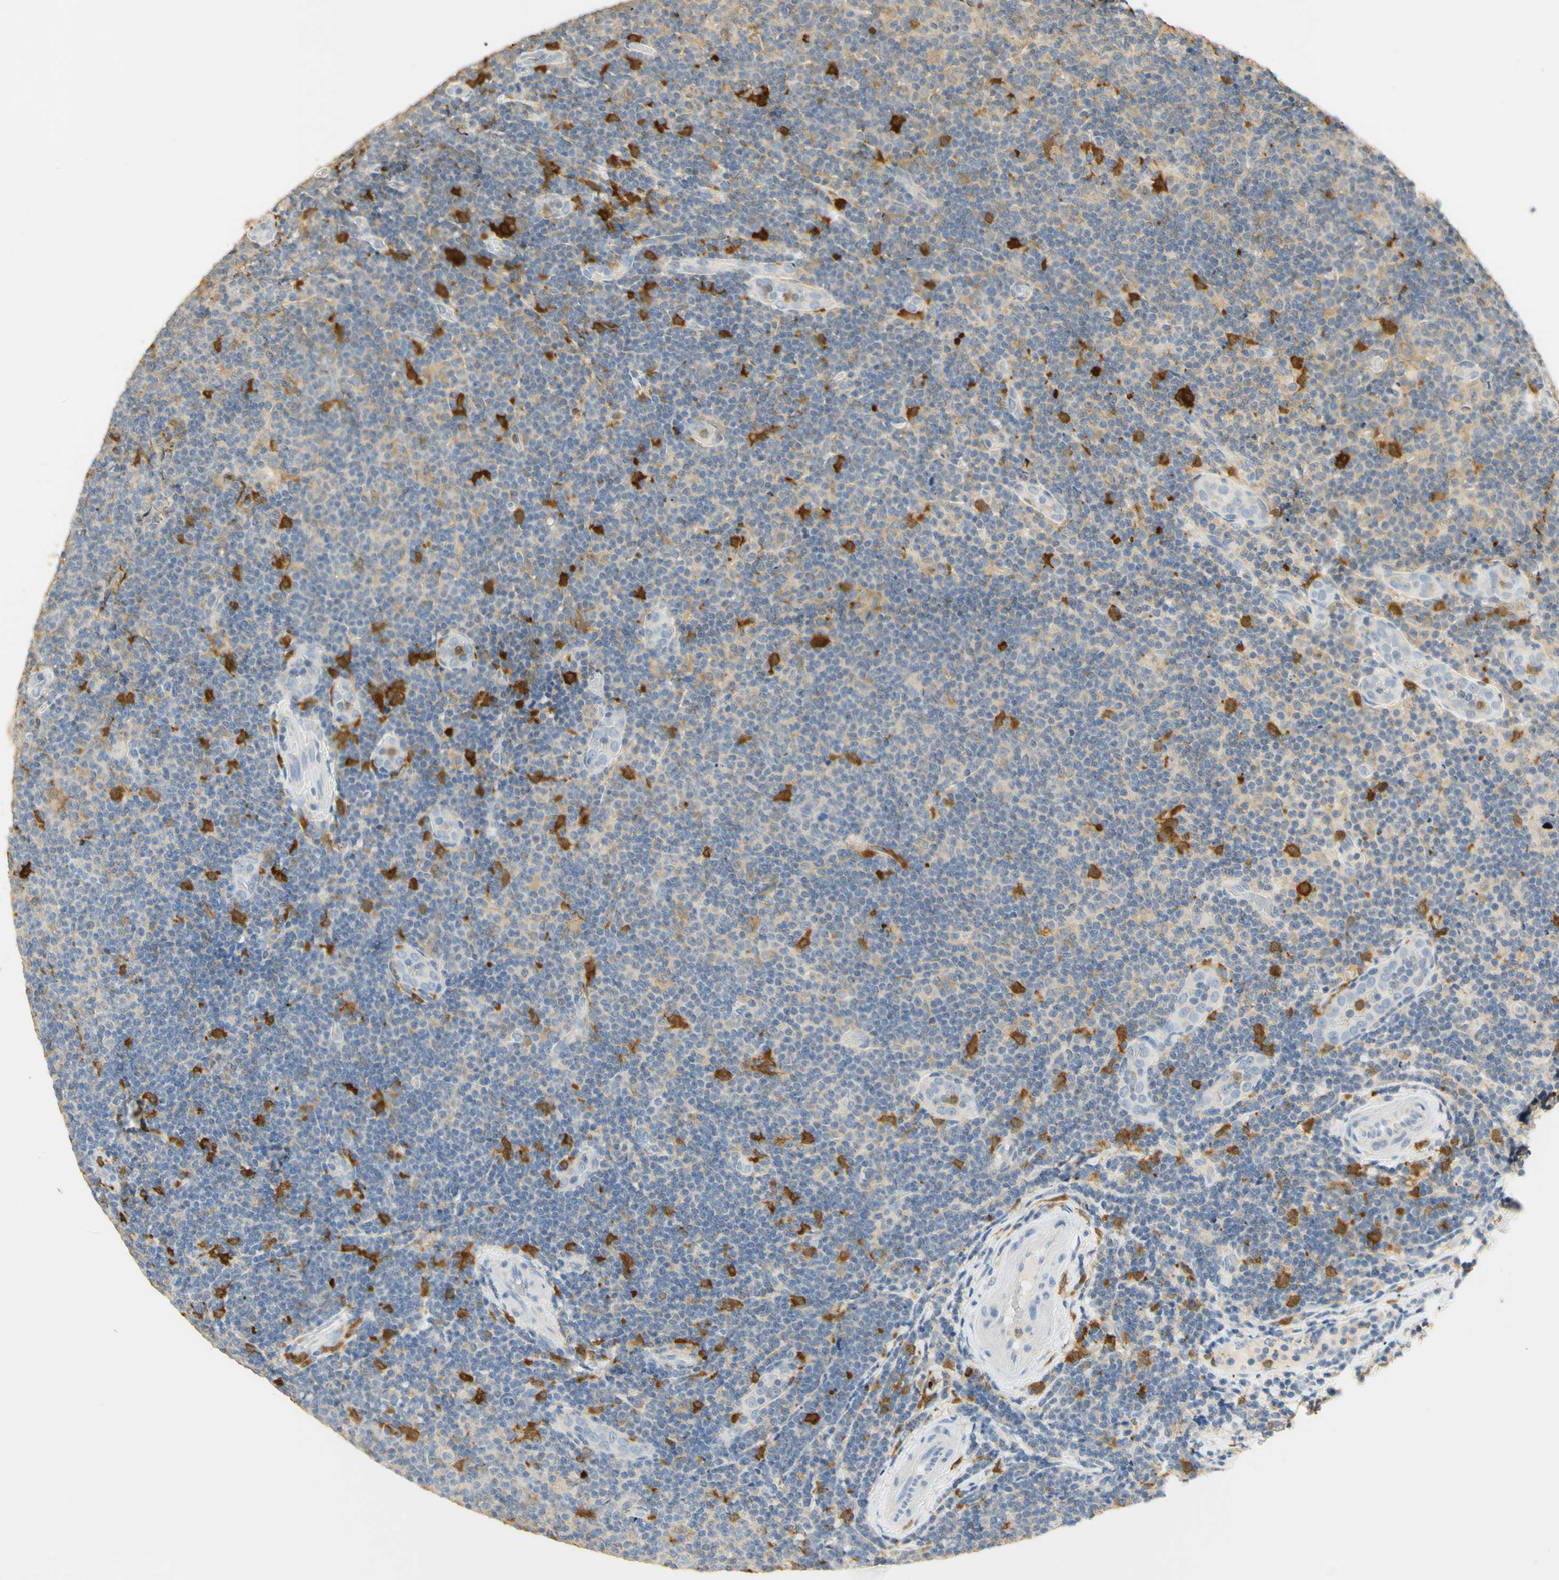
{"staining": {"intensity": "moderate", "quantity": "<25%", "location": "cytoplasmic/membranous"}, "tissue": "lymphoma", "cell_type": "Tumor cells", "image_type": "cancer", "snomed": [{"axis": "morphology", "description": "Malignant lymphoma, non-Hodgkin's type, Low grade"}, {"axis": "topography", "description": "Lymph node"}], "caption": "Brown immunohistochemical staining in lymphoma demonstrates moderate cytoplasmic/membranous expression in about <25% of tumor cells.", "gene": "PAK1", "patient": {"sex": "male", "age": 83}}